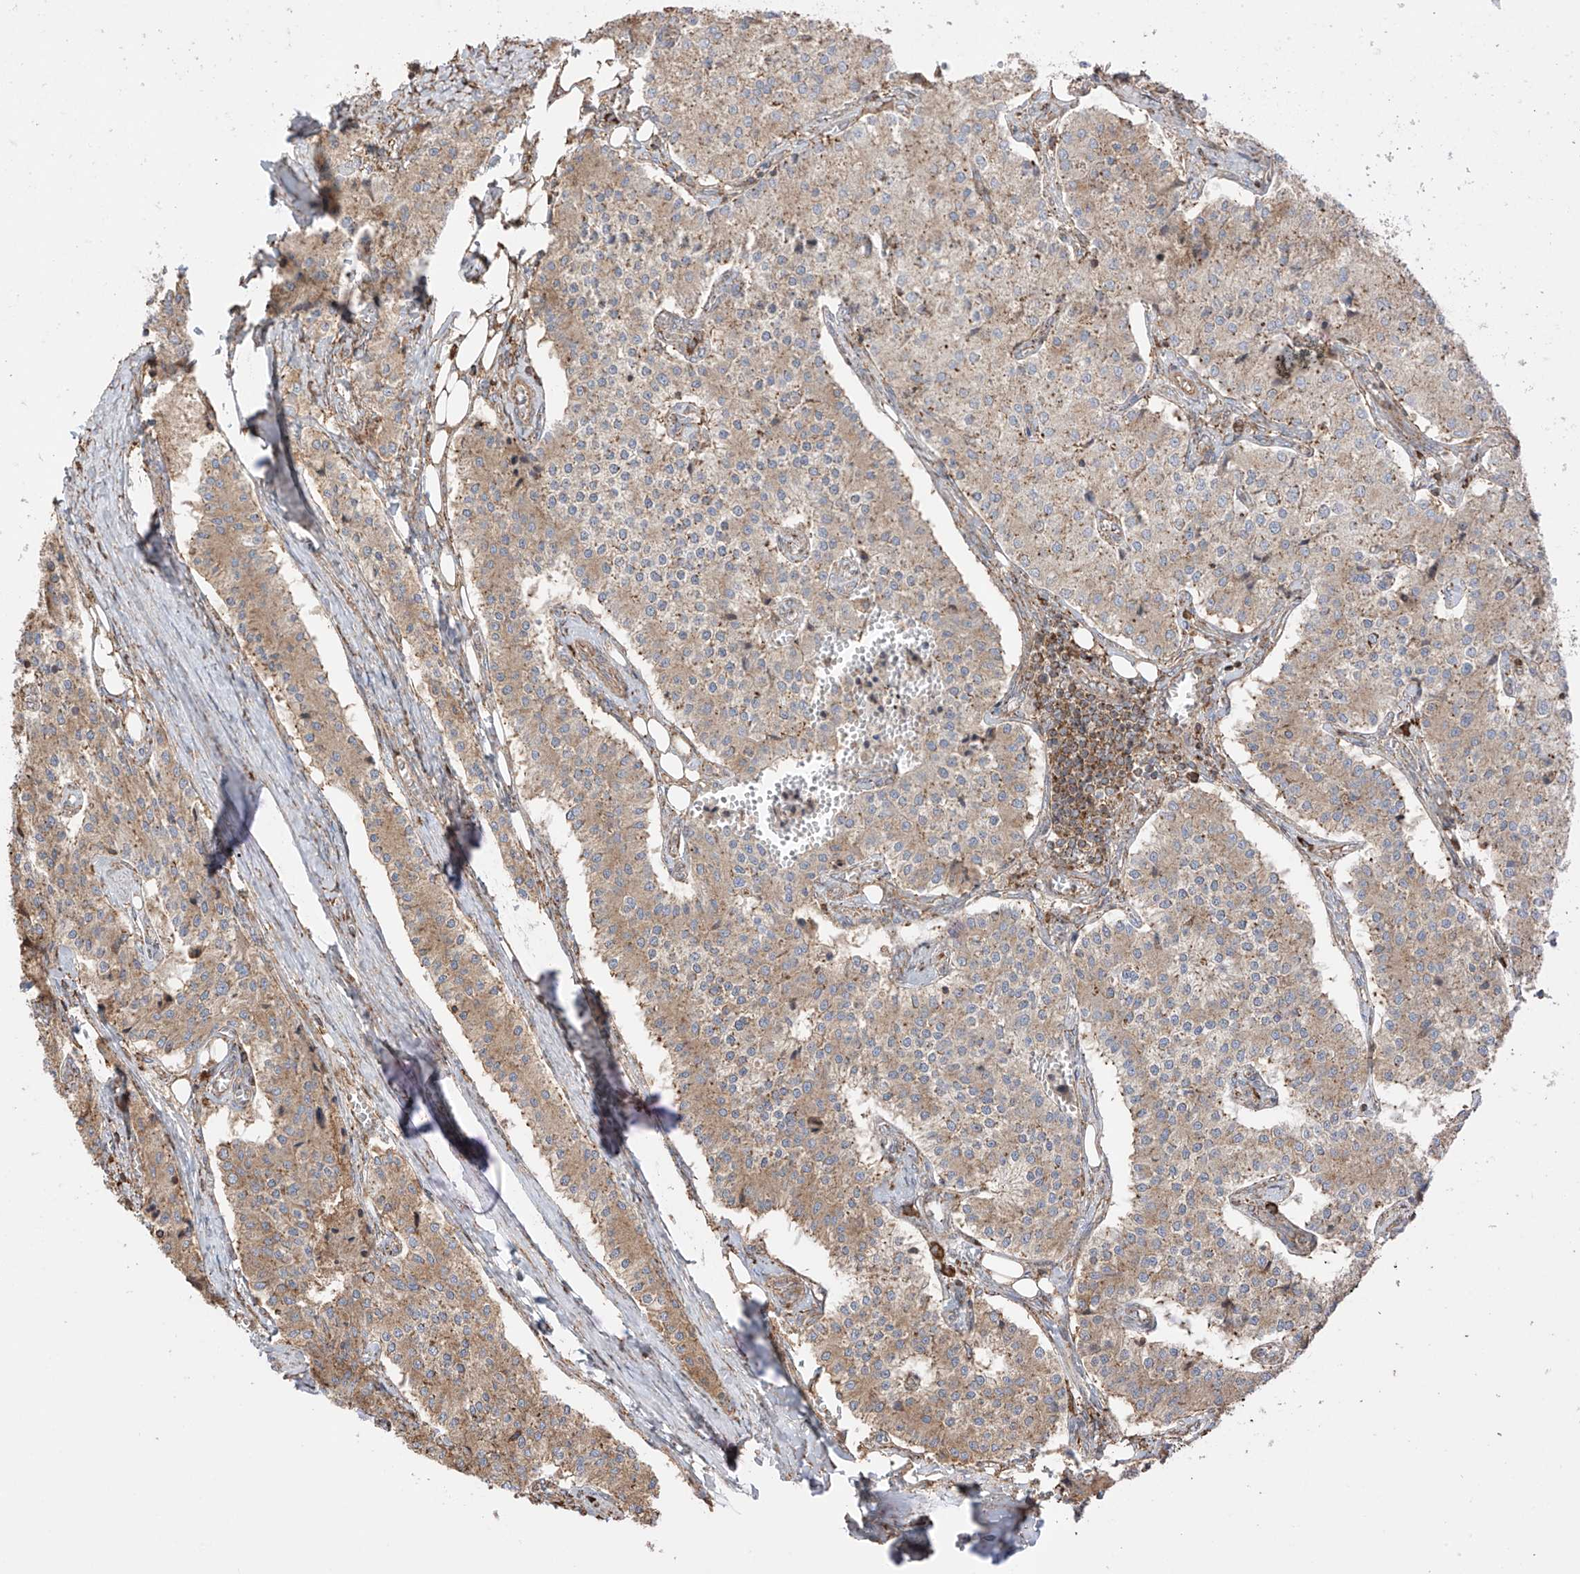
{"staining": {"intensity": "moderate", "quantity": ">75%", "location": "cytoplasmic/membranous"}, "tissue": "carcinoid", "cell_type": "Tumor cells", "image_type": "cancer", "snomed": [{"axis": "morphology", "description": "Carcinoid, malignant, NOS"}, {"axis": "topography", "description": "Colon"}], "caption": "High-magnification brightfield microscopy of malignant carcinoid stained with DAB (brown) and counterstained with hematoxylin (blue). tumor cells exhibit moderate cytoplasmic/membranous expression is present in about>75% of cells.", "gene": "XKR3", "patient": {"sex": "female", "age": 52}}